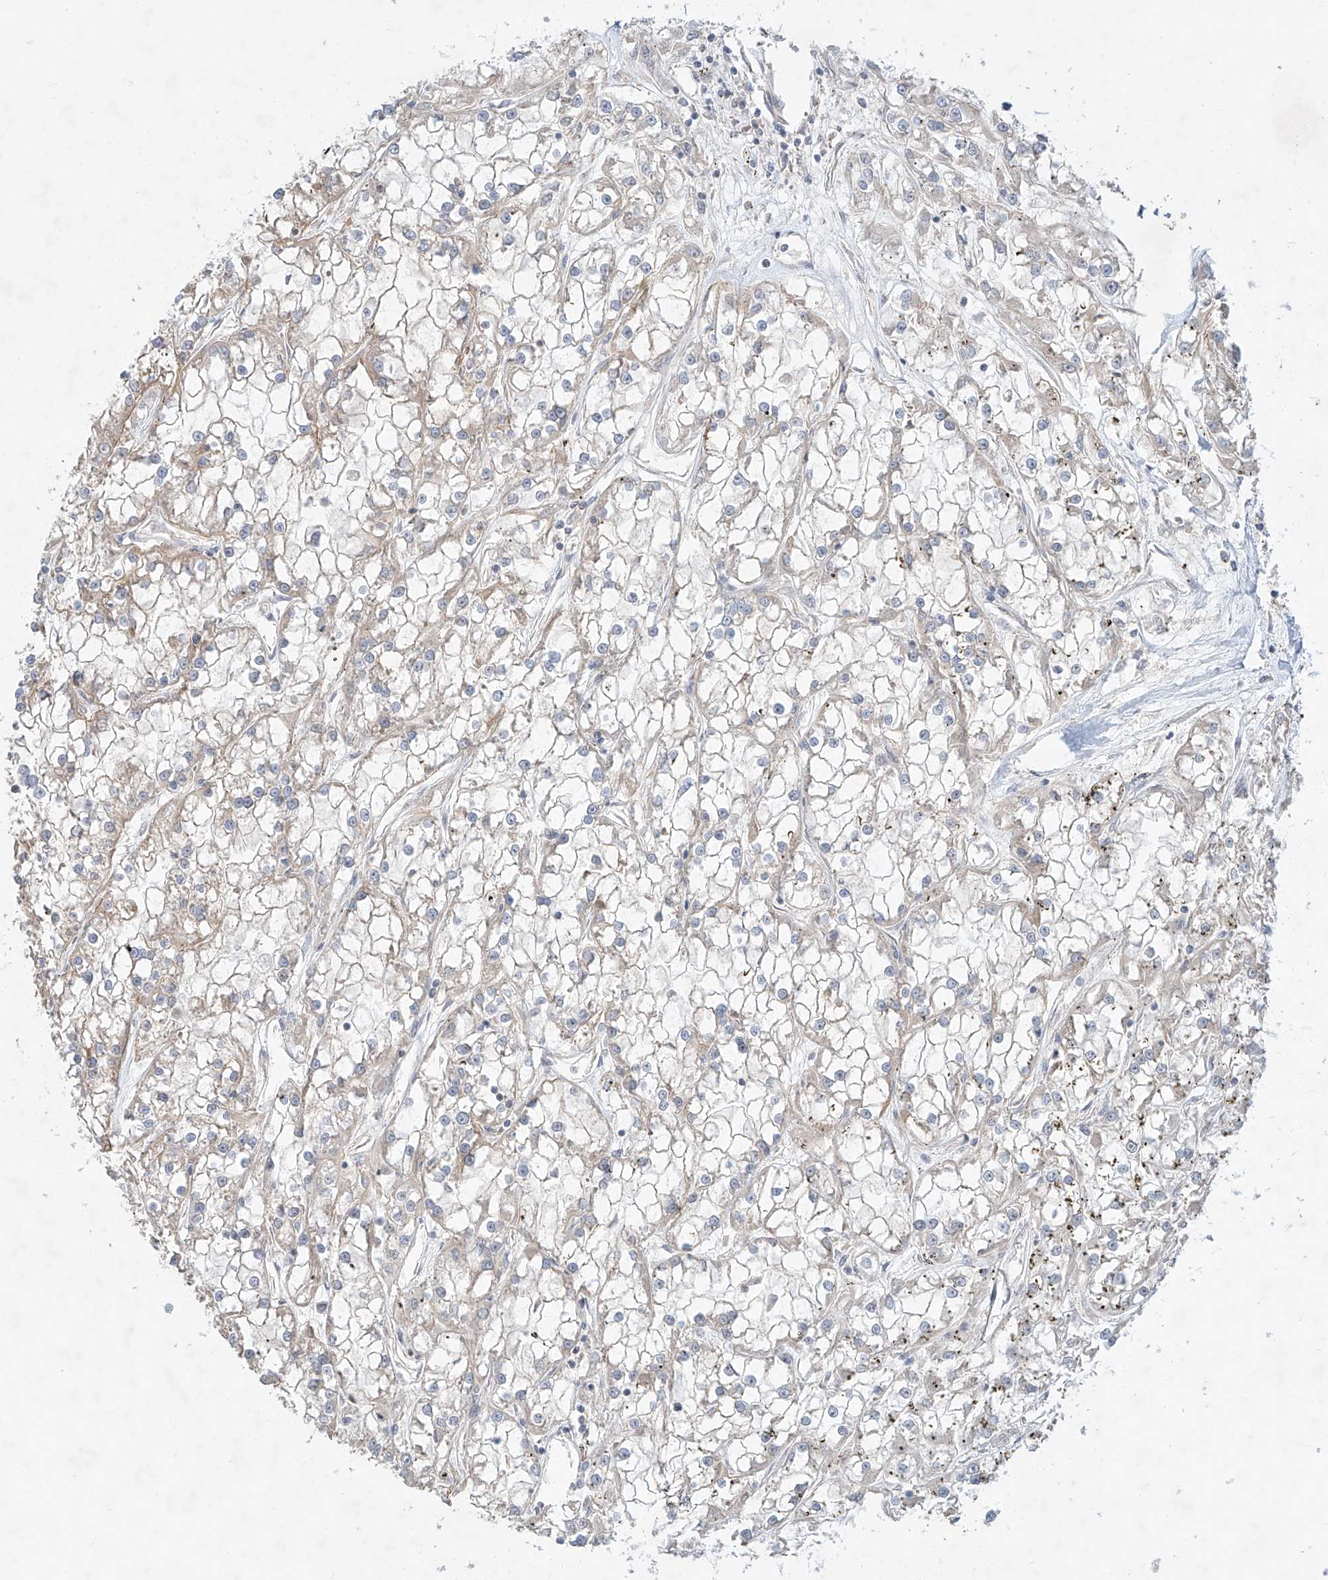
{"staining": {"intensity": "negative", "quantity": "none", "location": "none"}, "tissue": "renal cancer", "cell_type": "Tumor cells", "image_type": "cancer", "snomed": [{"axis": "morphology", "description": "Adenocarcinoma, NOS"}, {"axis": "topography", "description": "Kidney"}], "caption": "DAB immunohistochemical staining of renal cancer displays no significant expression in tumor cells.", "gene": "TSR2", "patient": {"sex": "female", "age": 52}}